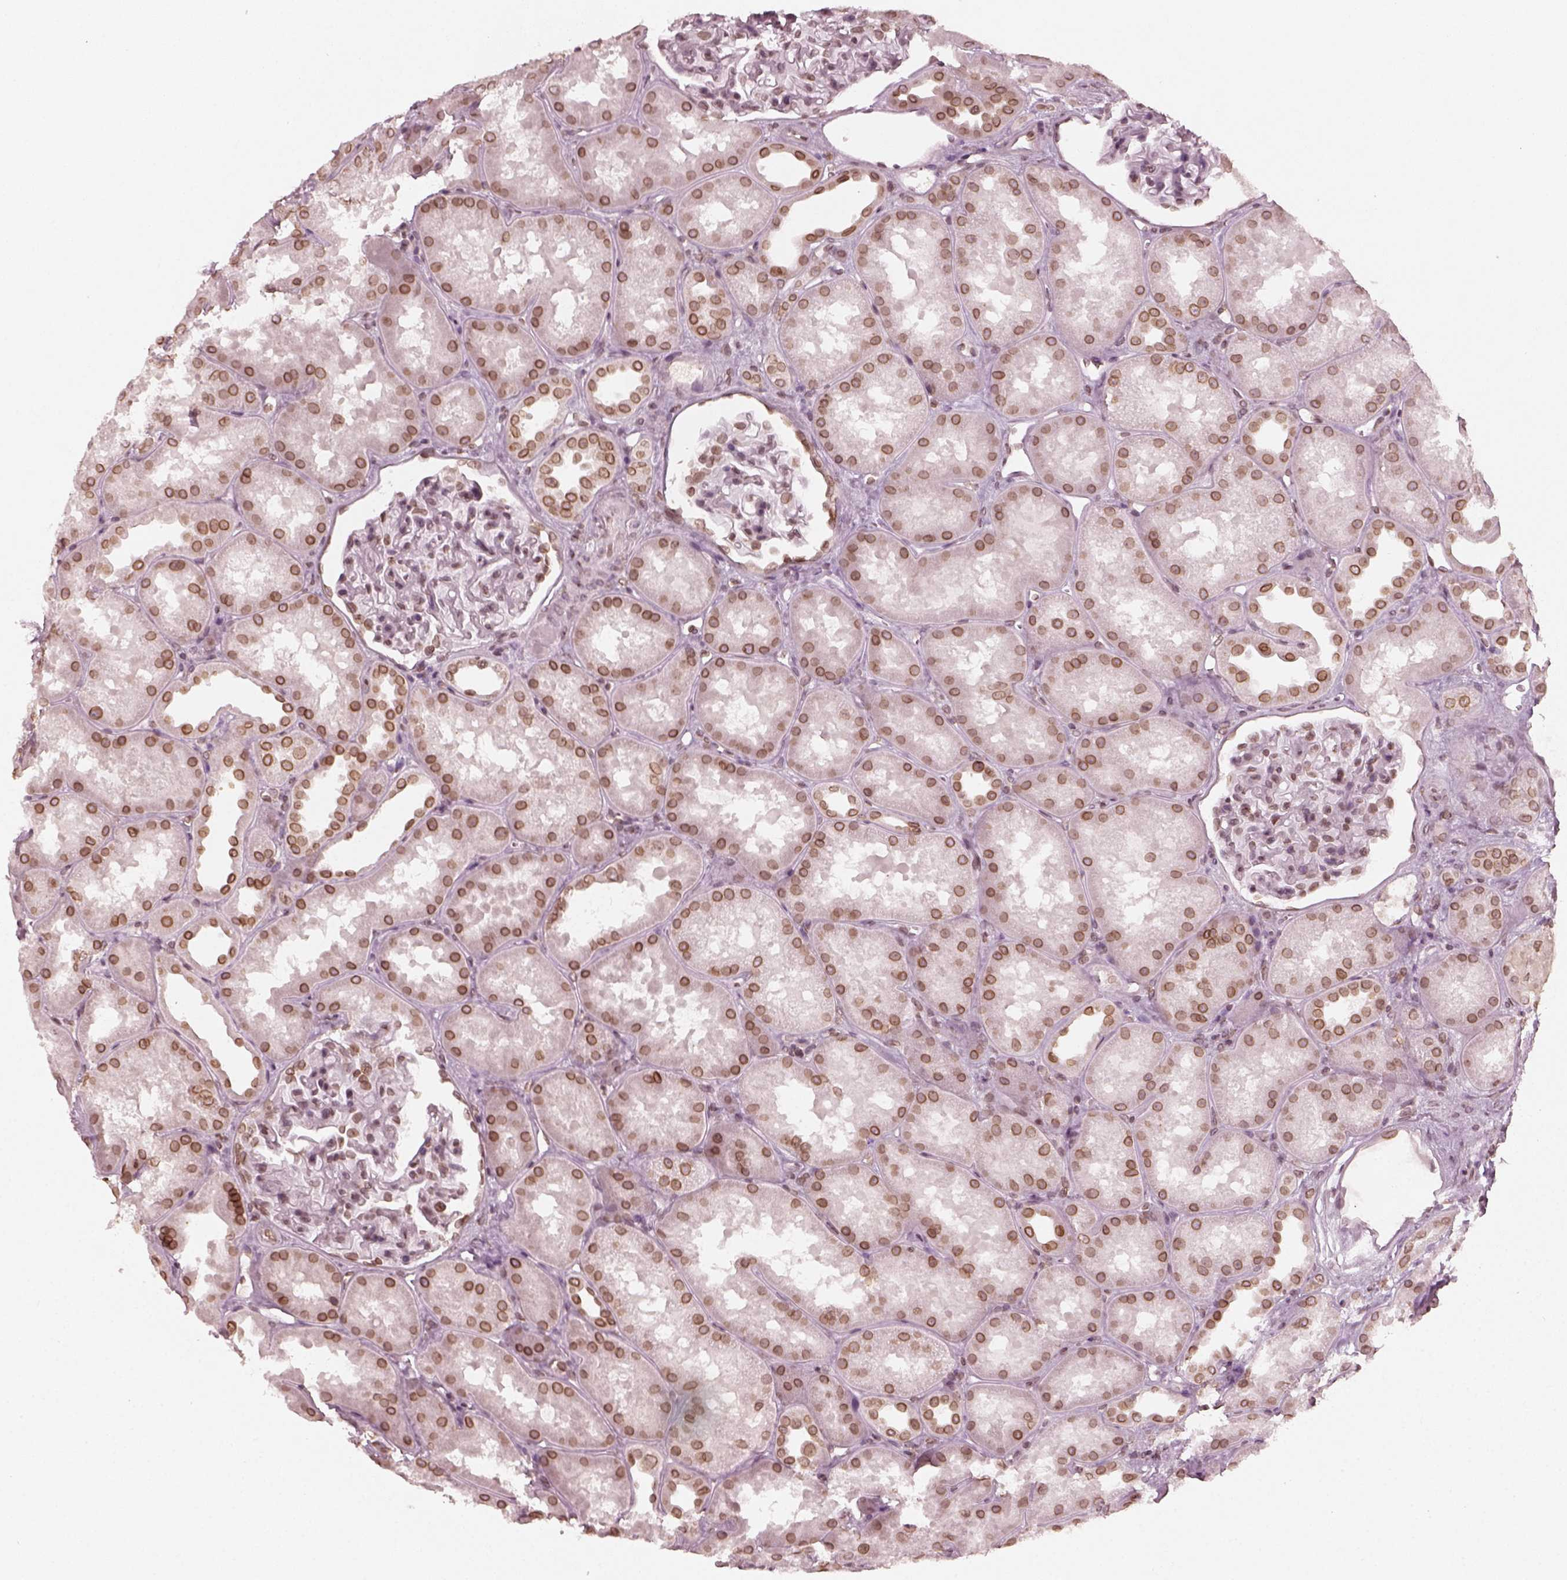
{"staining": {"intensity": "moderate", "quantity": "<25%", "location": "cytoplasmic/membranous,nuclear"}, "tissue": "kidney", "cell_type": "Cells in glomeruli", "image_type": "normal", "snomed": [{"axis": "morphology", "description": "Normal tissue, NOS"}, {"axis": "topography", "description": "Kidney"}], "caption": "Protein staining of unremarkable kidney shows moderate cytoplasmic/membranous,nuclear staining in approximately <25% of cells in glomeruli.", "gene": "DCAF12", "patient": {"sex": "male", "age": 61}}